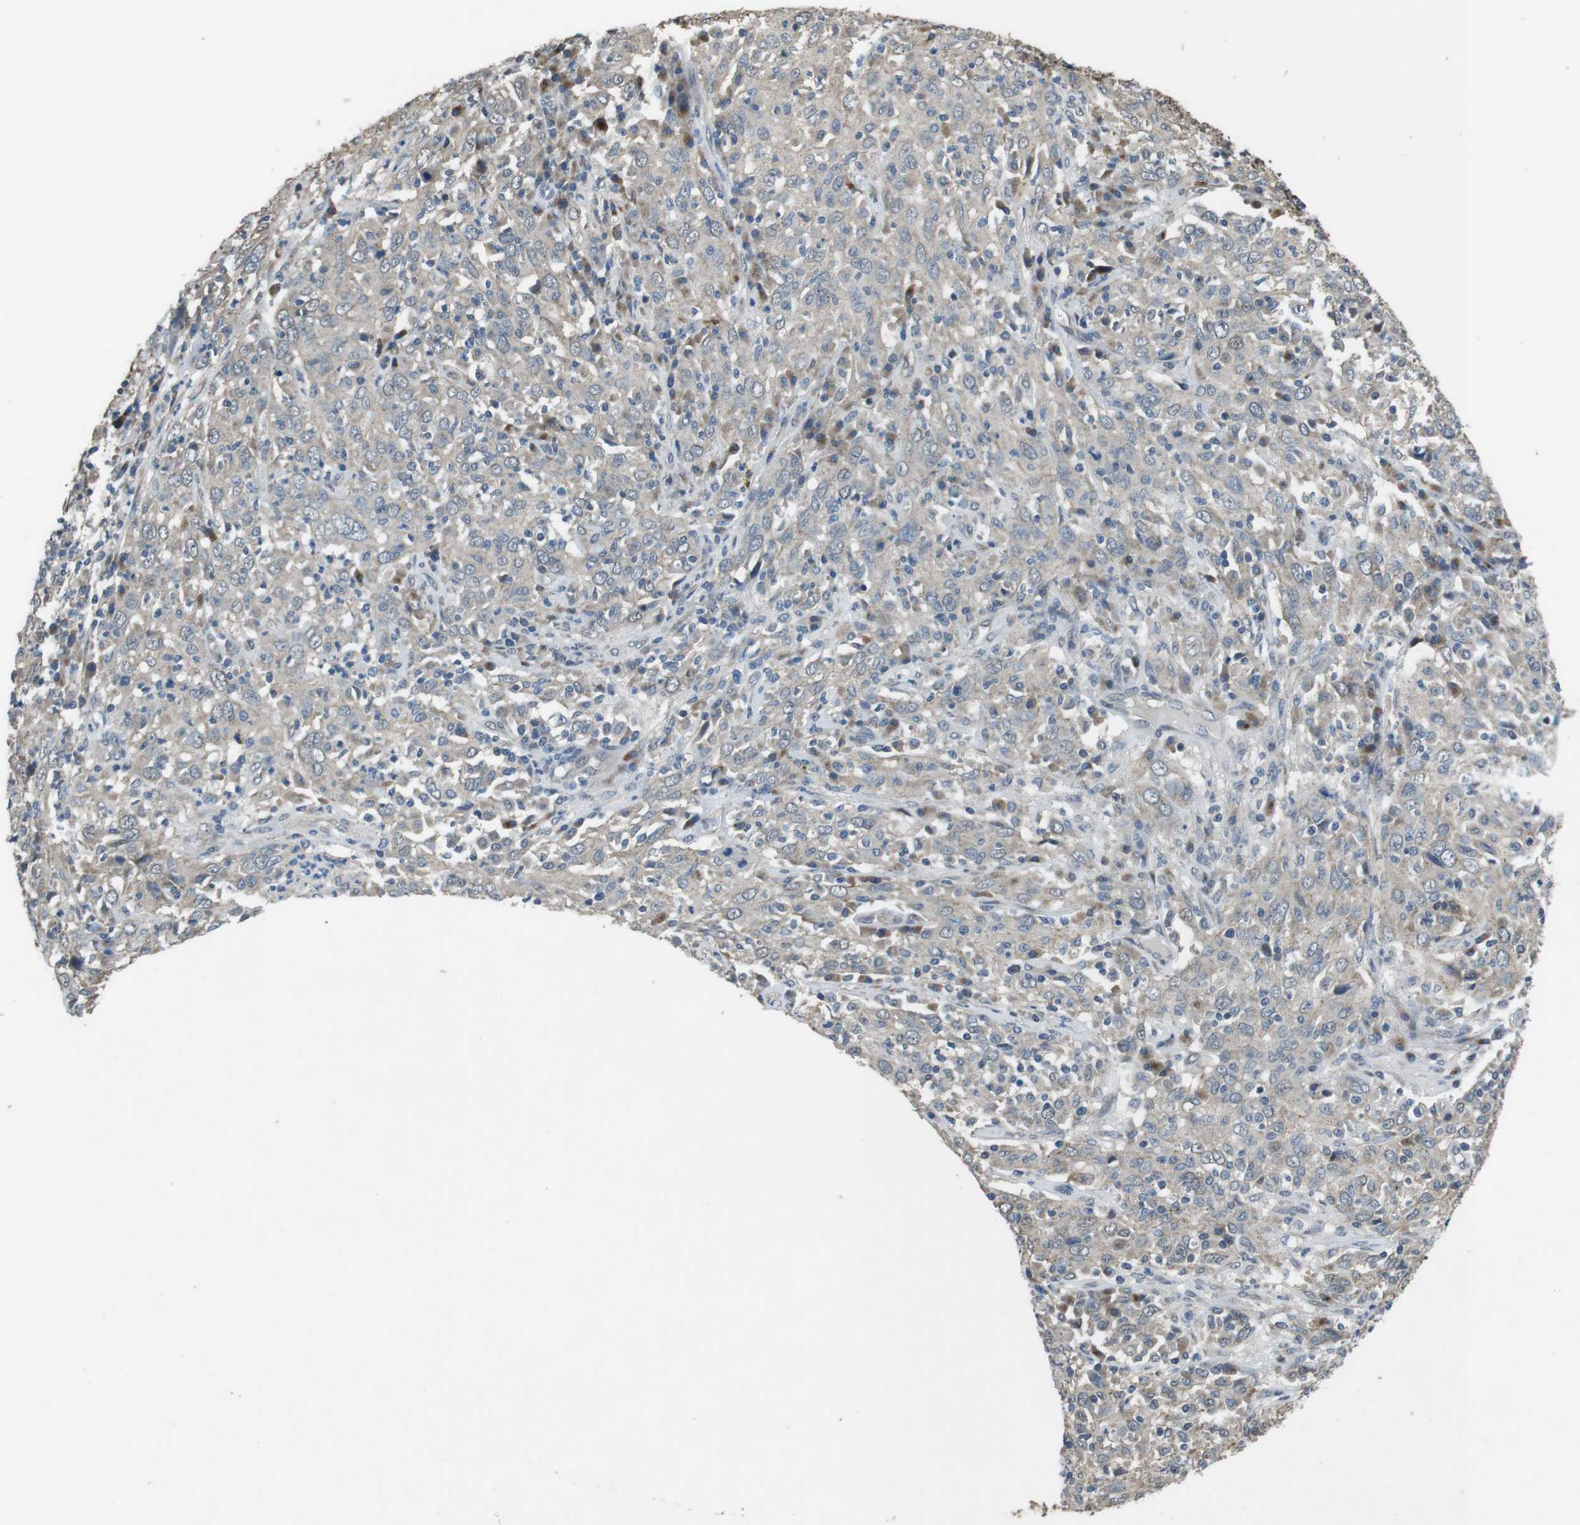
{"staining": {"intensity": "weak", "quantity": ">75%", "location": "cytoplasmic/membranous"}, "tissue": "cervical cancer", "cell_type": "Tumor cells", "image_type": "cancer", "snomed": [{"axis": "morphology", "description": "Squamous cell carcinoma, NOS"}, {"axis": "topography", "description": "Cervix"}], "caption": "DAB (3,3'-diaminobenzidine) immunohistochemical staining of human cervical squamous cell carcinoma shows weak cytoplasmic/membranous protein positivity in about >75% of tumor cells. Ihc stains the protein in brown and the nuclei are stained blue.", "gene": "CLDN7", "patient": {"sex": "female", "age": 46}}